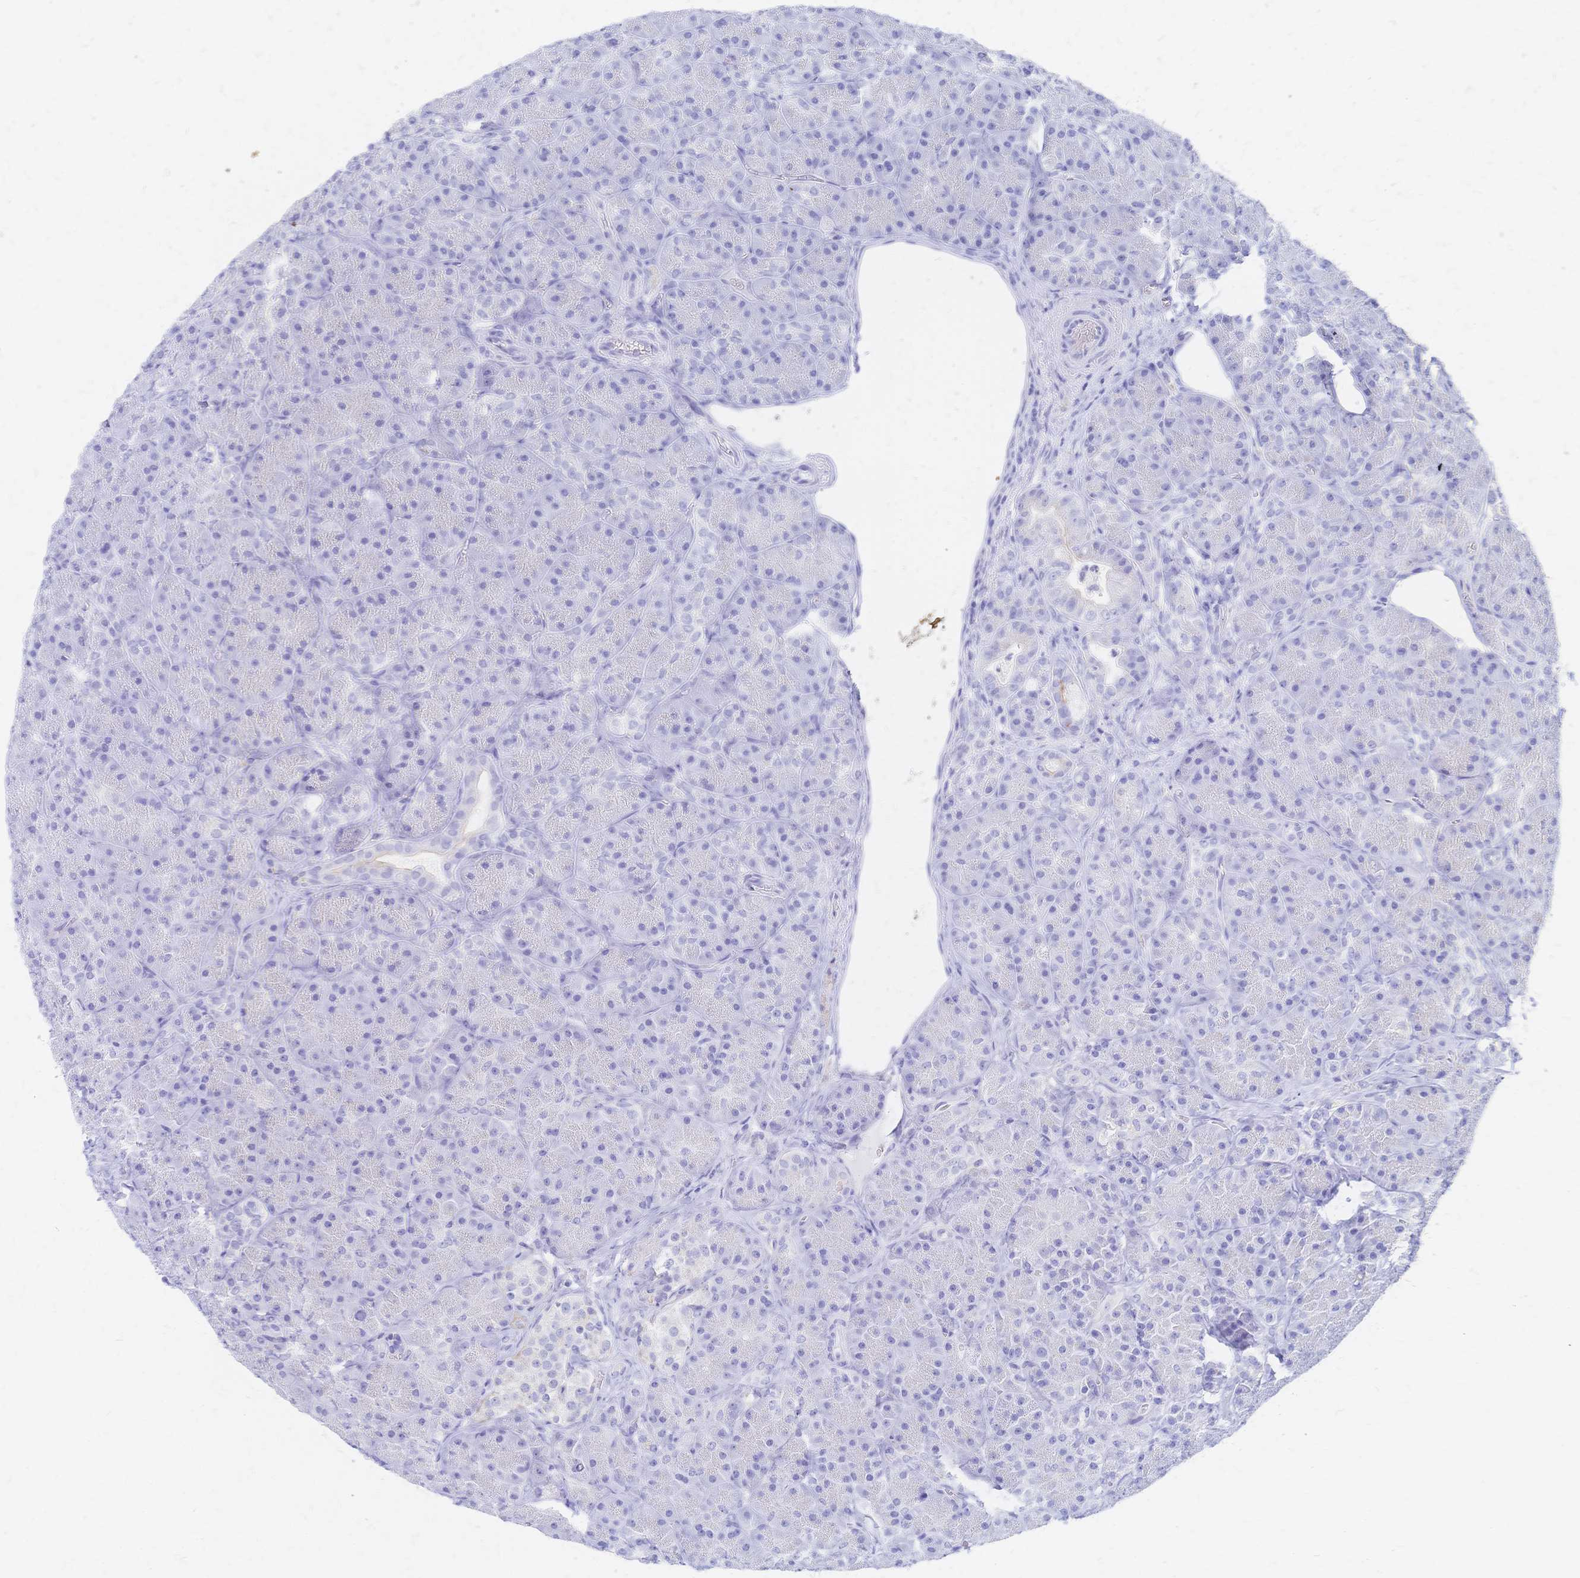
{"staining": {"intensity": "negative", "quantity": "none", "location": "none"}, "tissue": "pancreas", "cell_type": "Exocrine glandular cells", "image_type": "normal", "snomed": [{"axis": "morphology", "description": "Normal tissue, NOS"}, {"axis": "topography", "description": "Pancreas"}], "caption": "This histopathology image is of normal pancreas stained with IHC to label a protein in brown with the nuclei are counter-stained blue. There is no expression in exocrine glandular cells. (Immunohistochemistry (ihc), brightfield microscopy, high magnification).", "gene": "SLC5A1", "patient": {"sex": "male", "age": 57}}